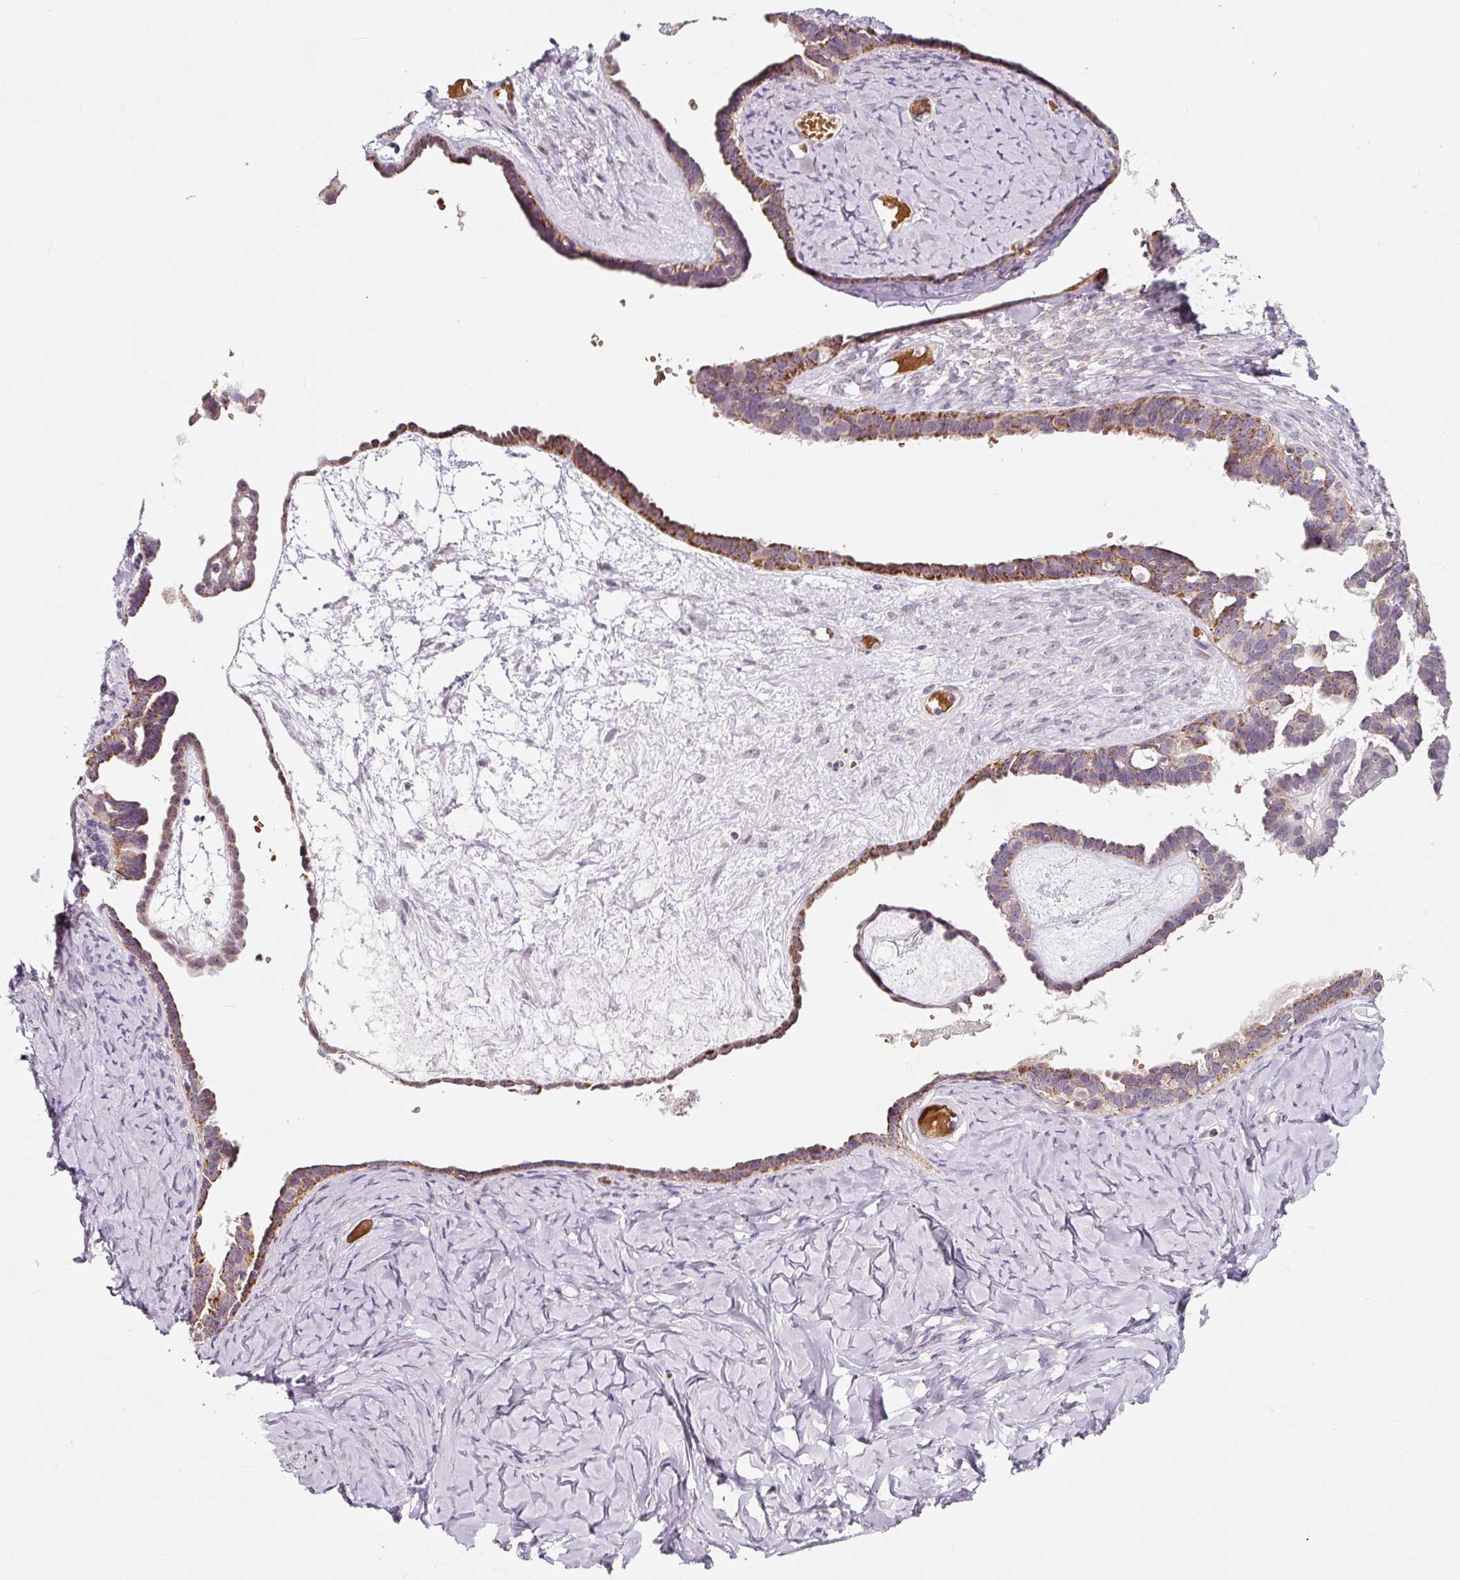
{"staining": {"intensity": "moderate", "quantity": ">75%", "location": "cytoplasmic/membranous"}, "tissue": "ovarian cancer", "cell_type": "Tumor cells", "image_type": "cancer", "snomed": [{"axis": "morphology", "description": "Cystadenocarcinoma, serous, NOS"}, {"axis": "topography", "description": "Ovary"}], "caption": "Ovarian cancer (serous cystadenocarcinoma) was stained to show a protein in brown. There is medium levels of moderate cytoplasmic/membranous staining in about >75% of tumor cells.", "gene": "ZNF460", "patient": {"sex": "female", "age": 69}}